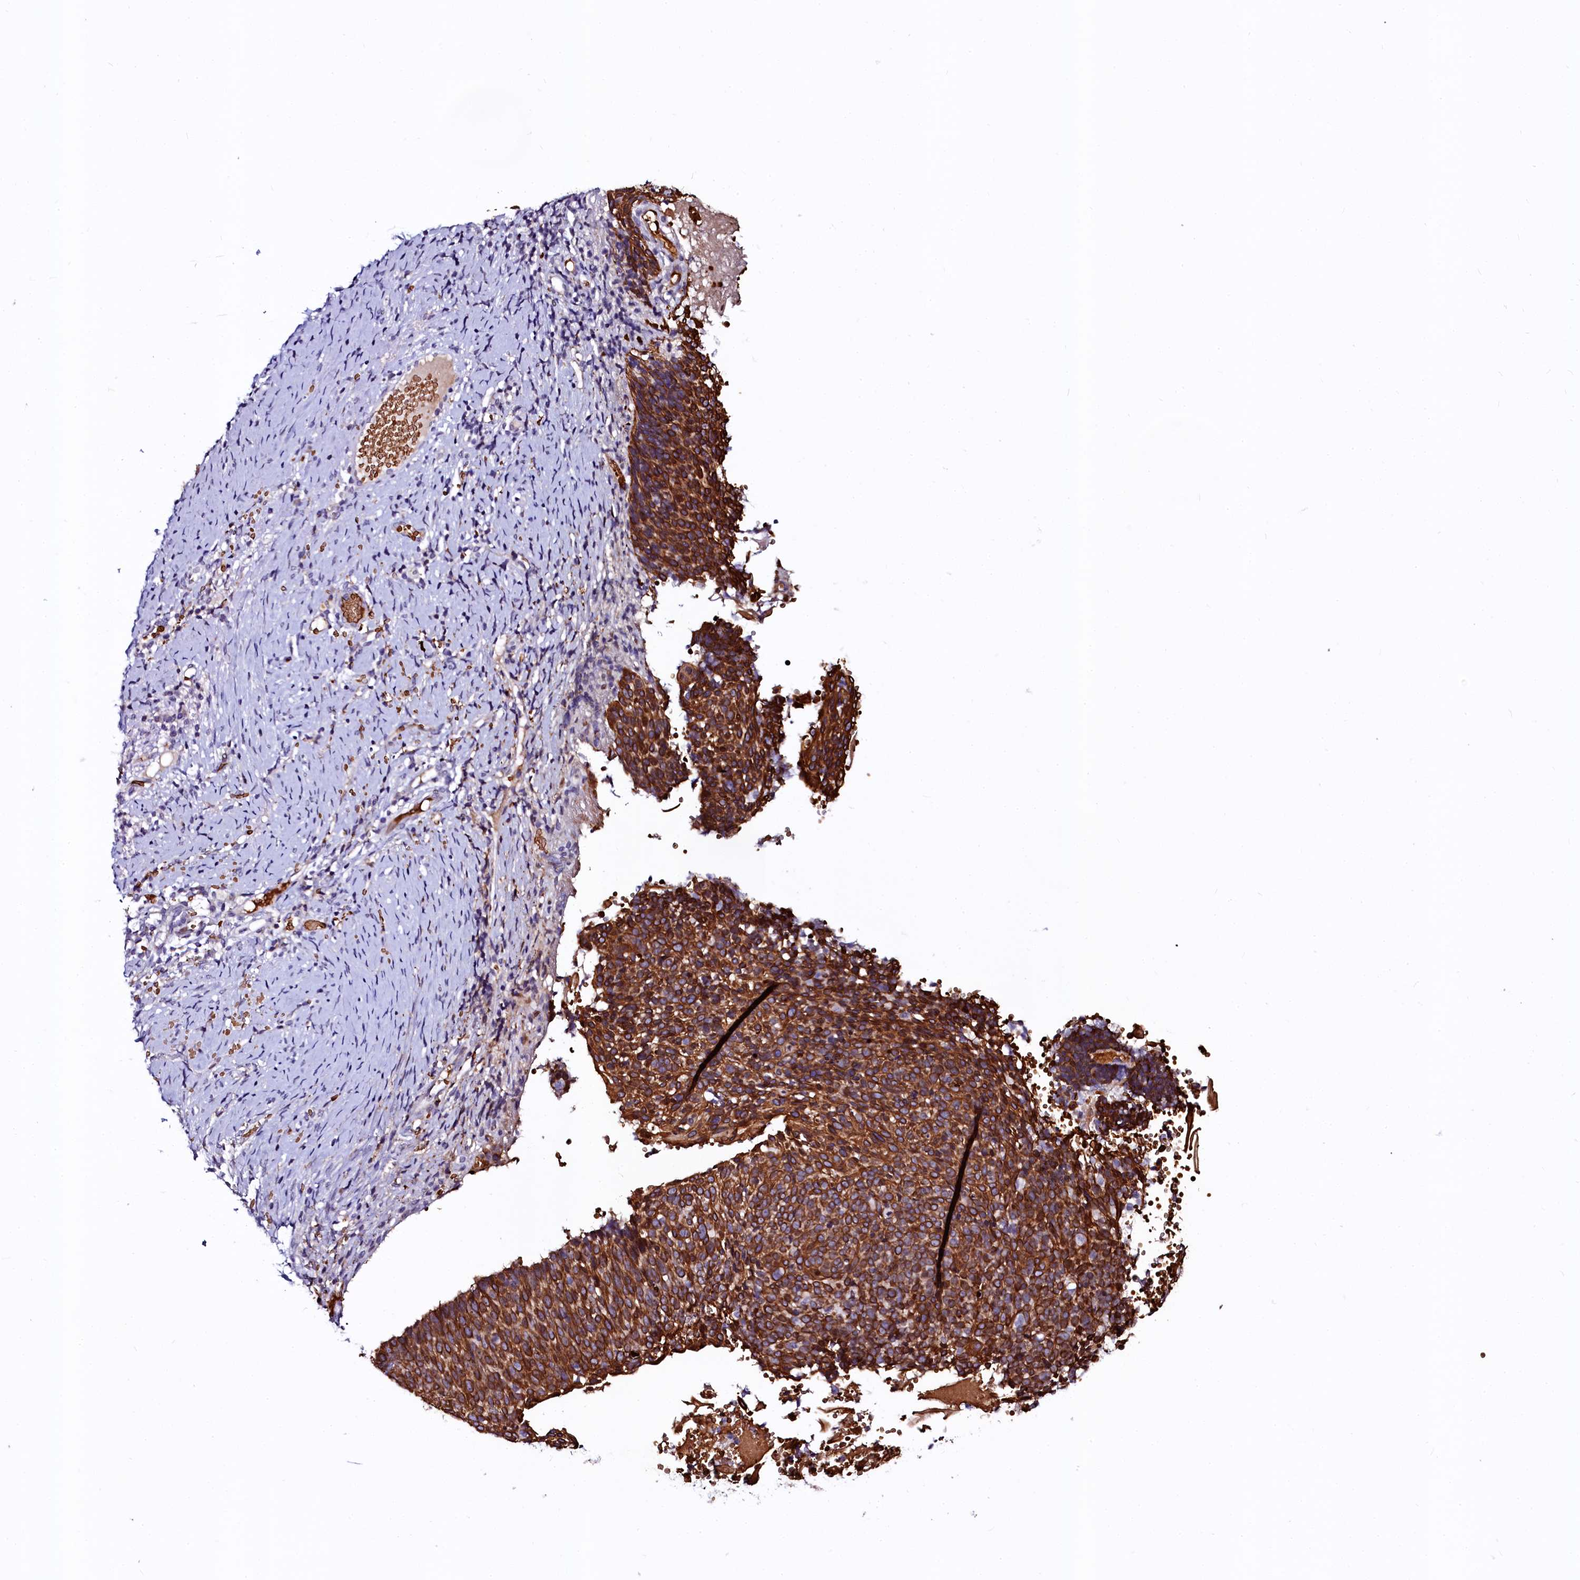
{"staining": {"intensity": "strong", "quantity": ">75%", "location": "cytoplasmic/membranous"}, "tissue": "cervical cancer", "cell_type": "Tumor cells", "image_type": "cancer", "snomed": [{"axis": "morphology", "description": "Normal tissue, NOS"}, {"axis": "morphology", "description": "Squamous cell carcinoma, NOS"}, {"axis": "topography", "description": "Cervix"}], "caption": "DAB (3,3'-diaminobenzidine) immunohistochemical staining of human cervical squamous cell carcinoma reveals strong cytoplasmic/membranous protein expression in about >75% of tumor cells. (DAB = brown stain, brightfield microscopy at high magnification).", "gene": "CTDSPL2", "patient": {"sex": "female", "age": 39}}